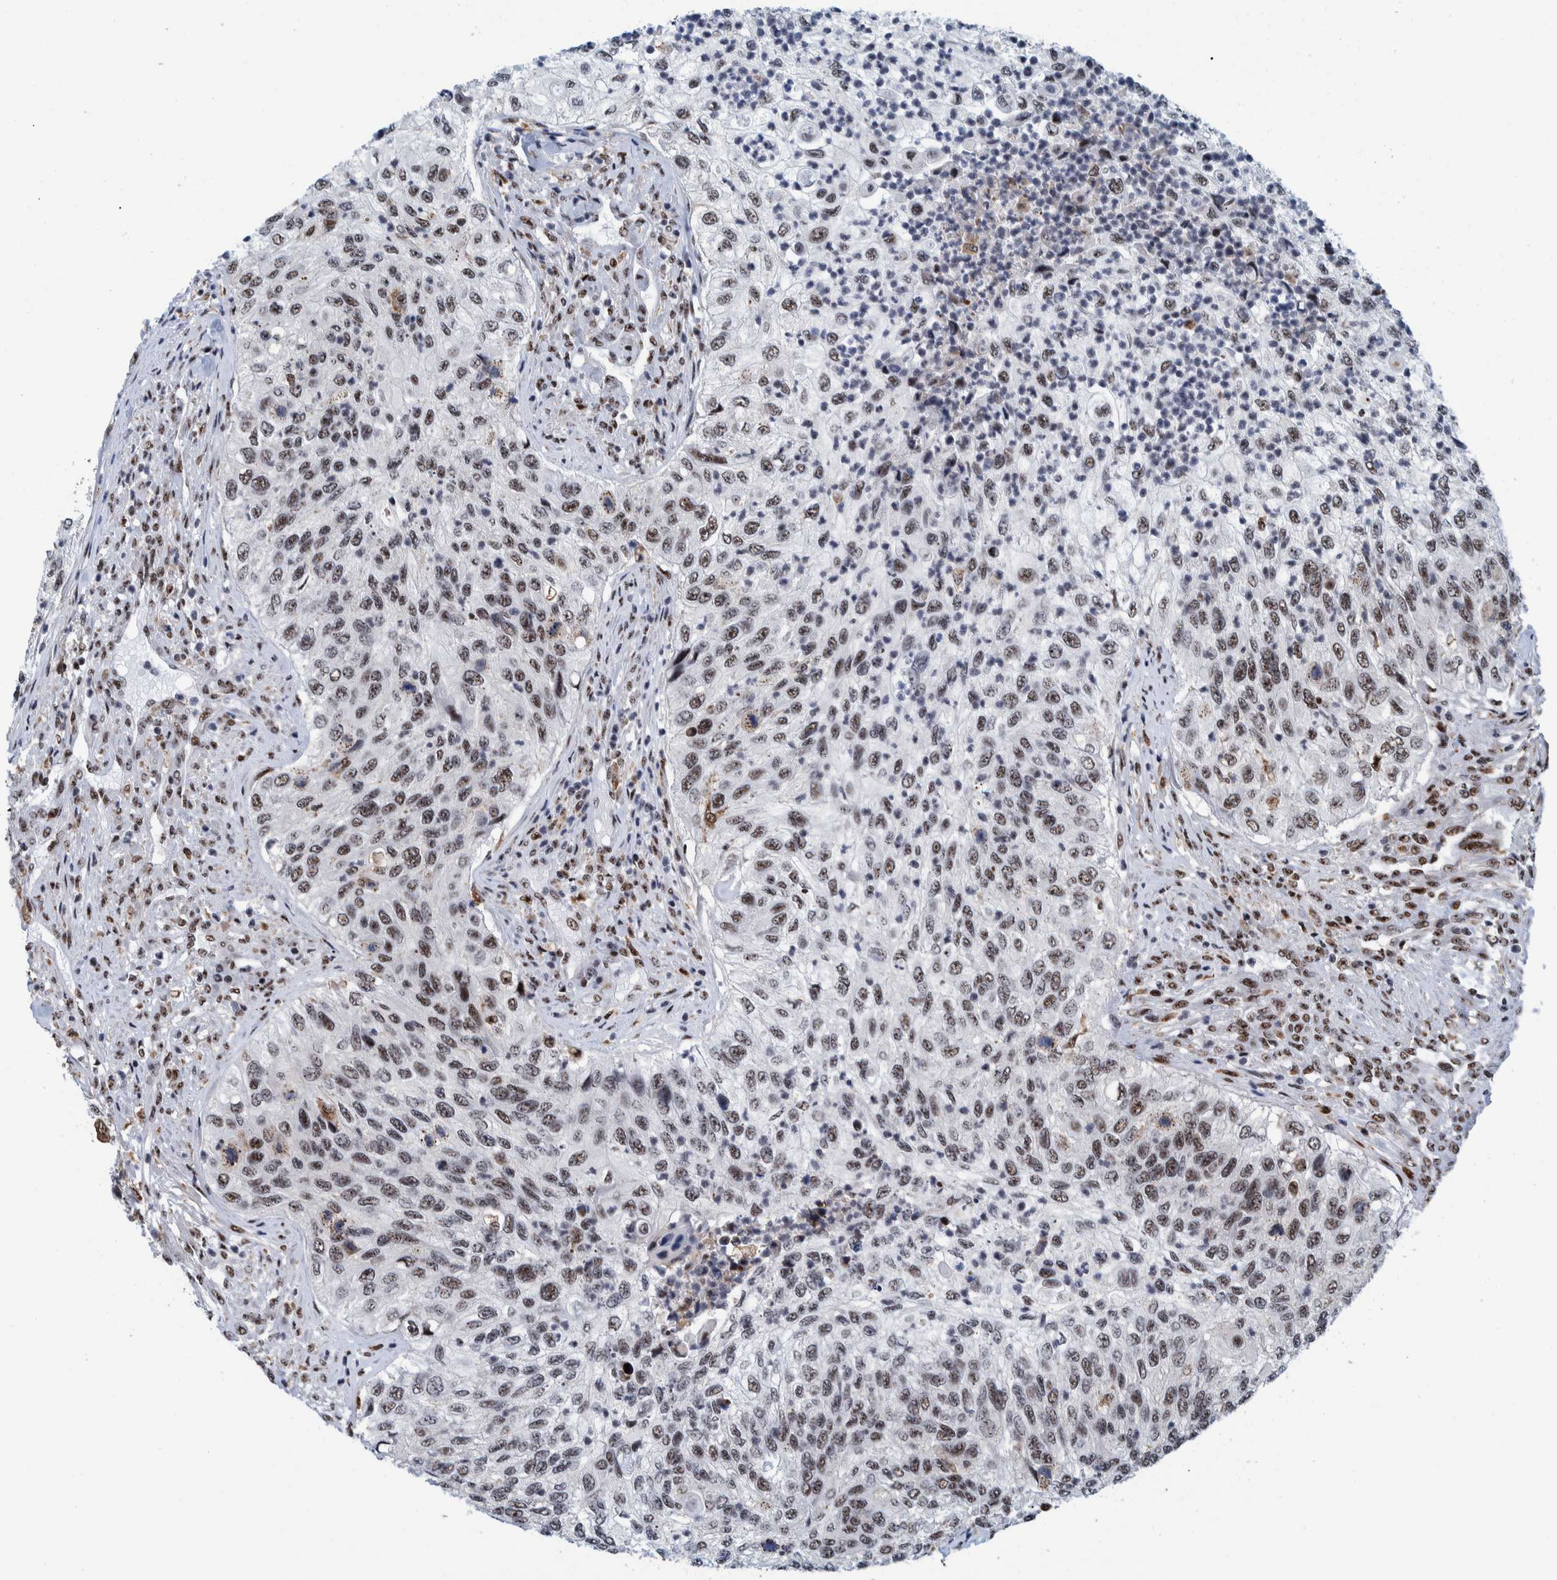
{"staining": {"intensity": "moderate", "quantity": ">75%", "location": "nuclear"}, "tissue": "urothelial cancer", "cell_type": "Tumor cells", "image_type": "cancer", "snomed": [{"axis": "morphology", "description": "Urothelial carcinoma, High grade"}, {"axis": "topography", "description": "Urinary bladder"}], "caption": "Immunohistochemical staining of human urothelial cancer displays moderate nuclear protein positivity in about >75% of tumor cells. (DAB = brown stain, brightfield microscopy at high magnification).", "gene": "EFTUD2", "patient": {"sex": "female", "age": 60}}